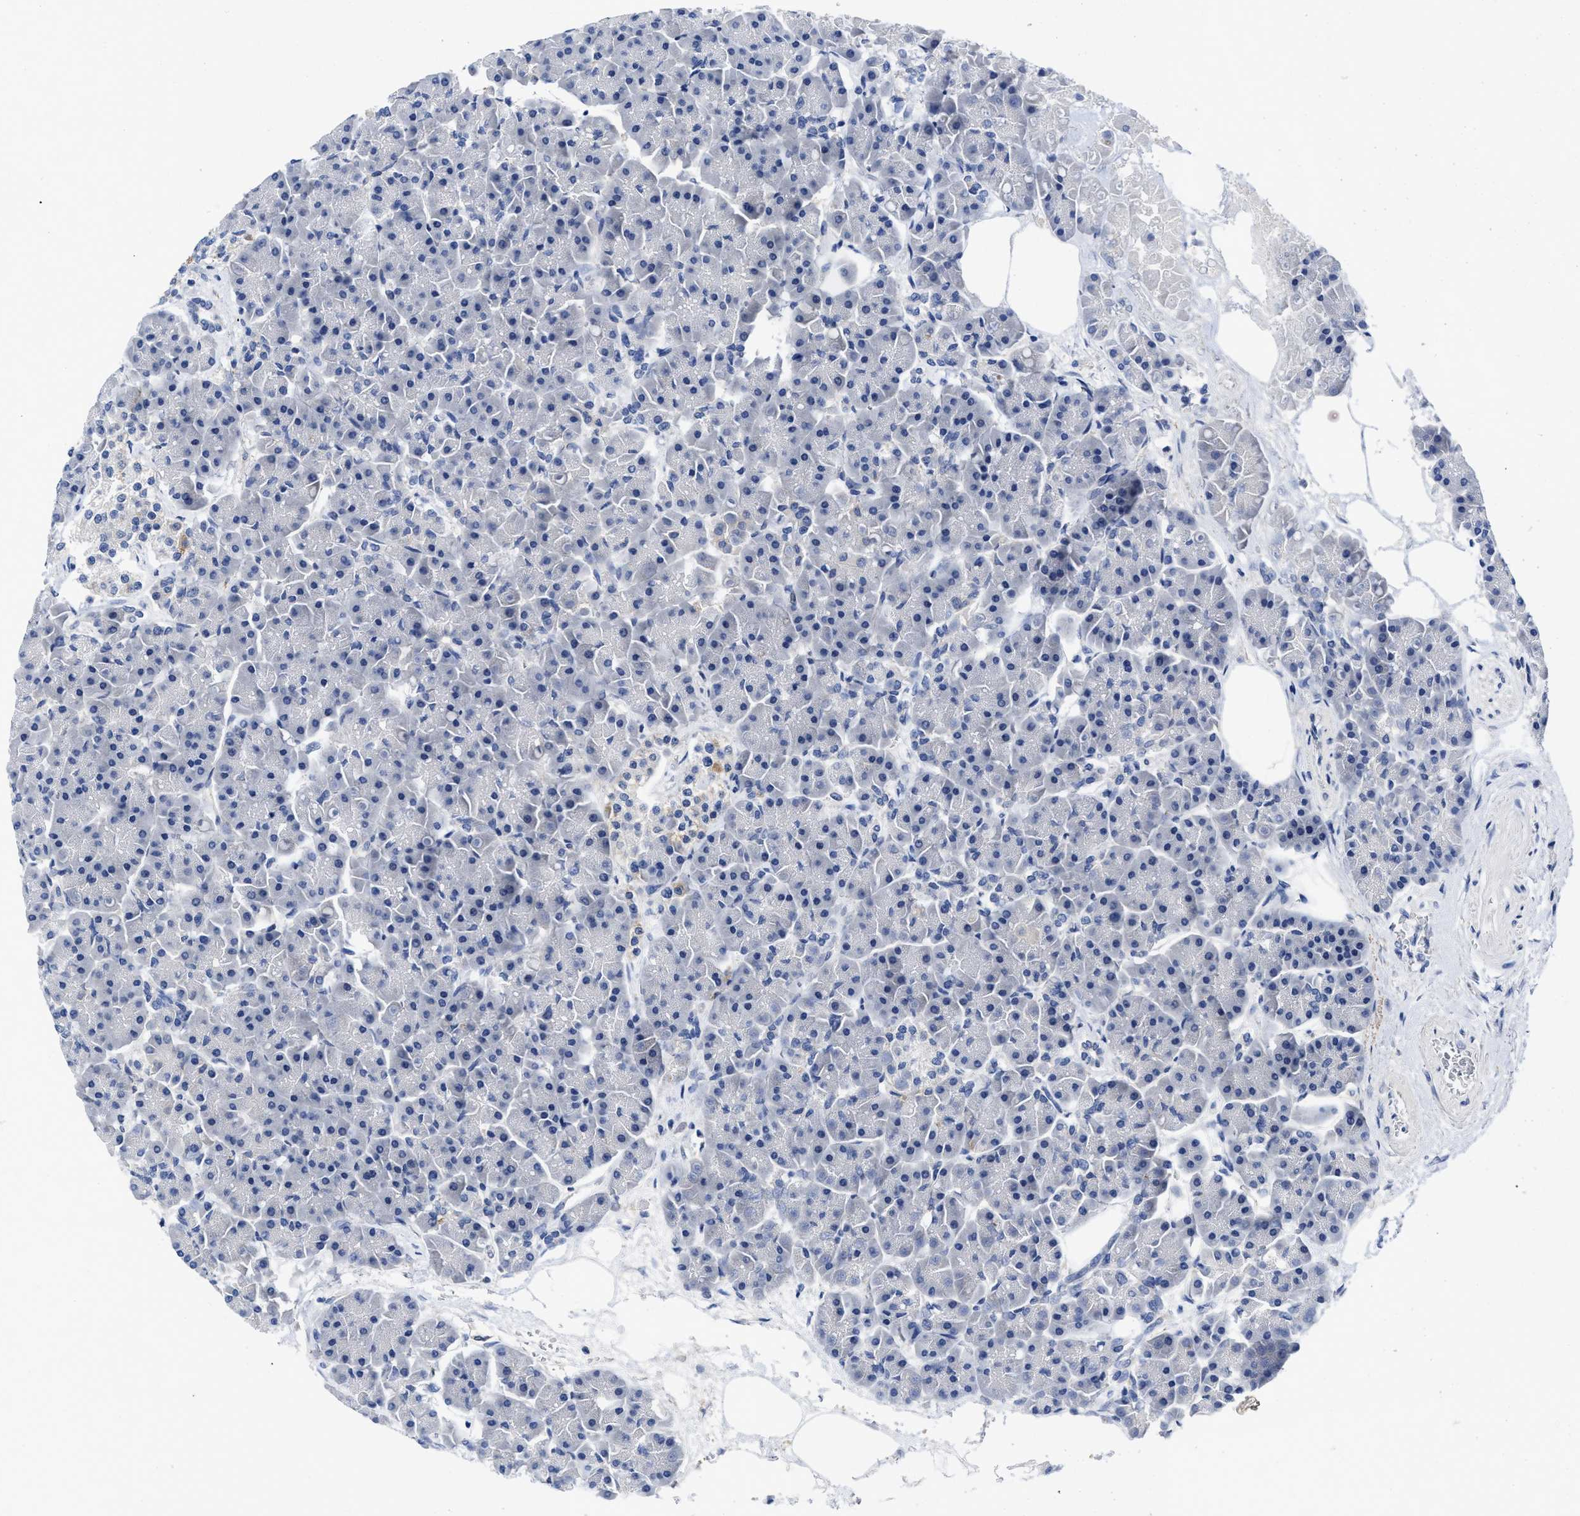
{"staining": {"intensity": "negative", "quantity": "none", "location": "none"}, "tissue": "pancreas", "cell_type": "Exocrine glandular cells", "image_type": "normal", "snomed": [{"axis": "morphology", "description": "Normal tissue, NOS"}, {"axis": "topography", "description": "Pancreas"}], "caption": "Immunohistochemistry (IHC) of benign human pancreas demonstrates no expression in exocrine glandular cells.", "gene": "PYY", "patient": {"sex": "female", "age": 70}}